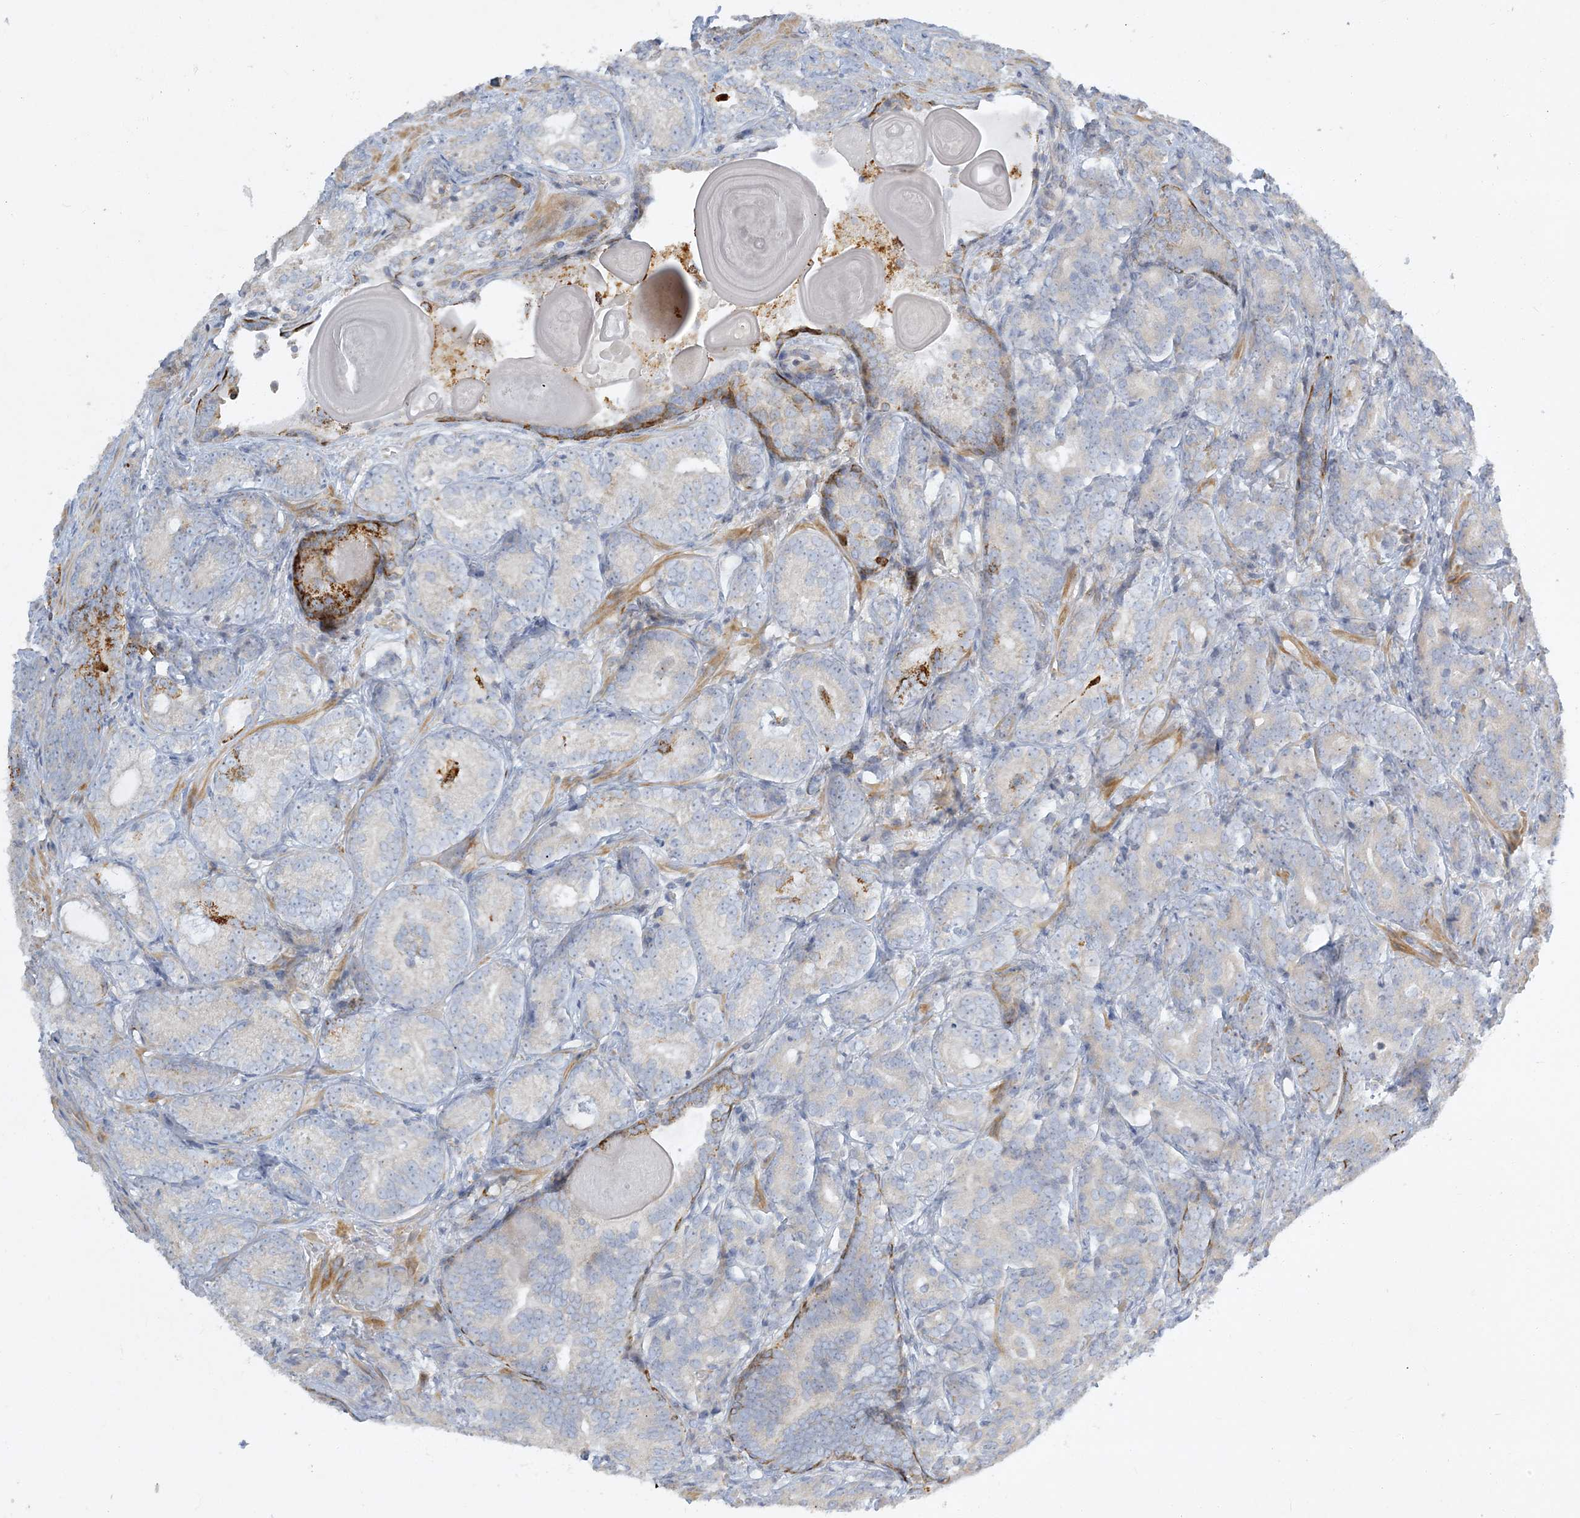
{"staining": {"intensity": "negative", "quantity": "none", "location": "none"}, "tissue": "prostate cancer", "cell_type": "Tumor cells", "image_type": "cancer", "snomed": [{"axis": "morphology", "description": "Adenocarcinoma, High grade"}, {"axis": "topography", "description": "Prostate"}], "caption": "Protein analysis of prostate cancer shows no significant positivity in tumor cells. (Brightfield microscopy of DAB immunohistochemistry (IHC) at high magnification).", "gene": "LTN1", "patient": {"sex": "male", "age": 66}}